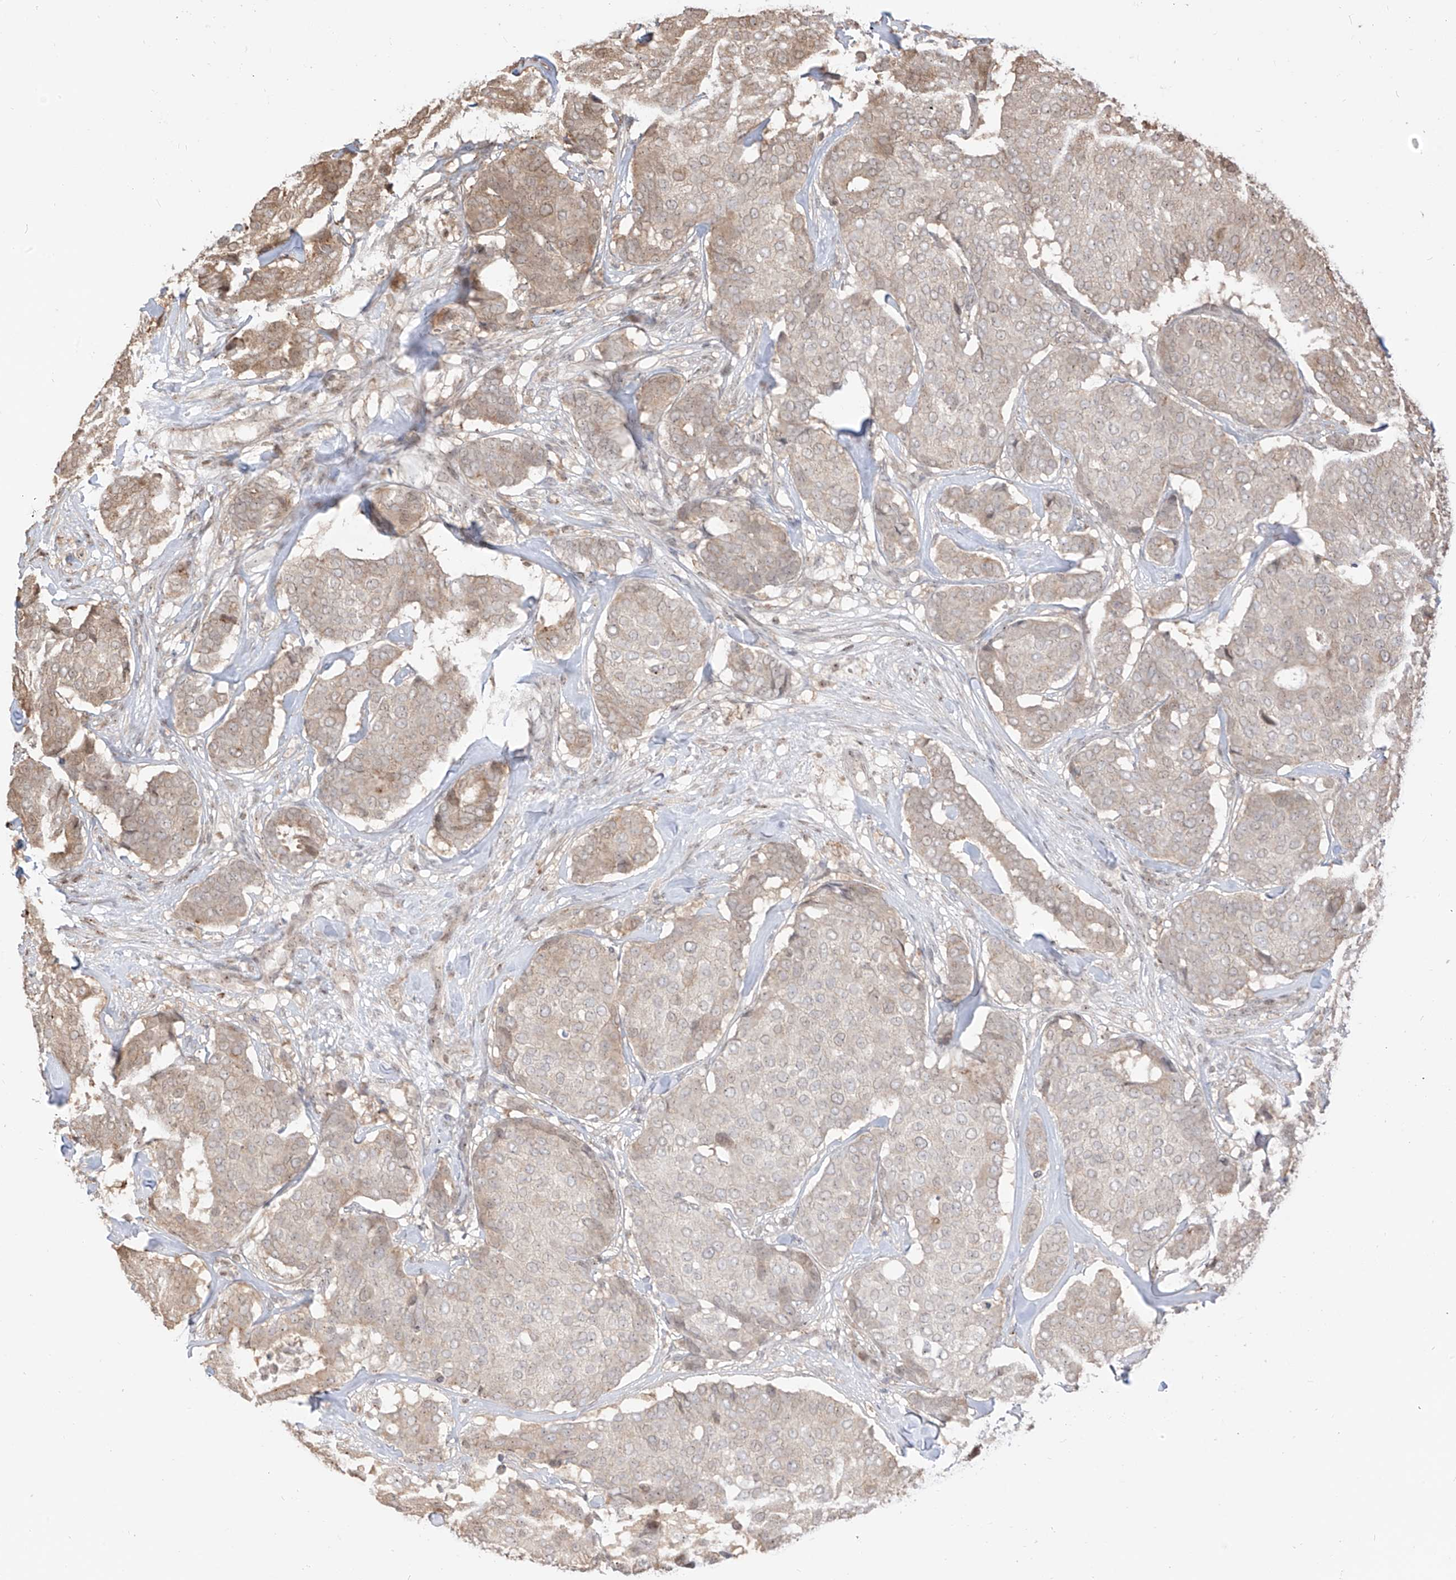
{"staining": {"intensity": "weak", "quantity": "25%-75%", "location": "cytoplasmic/membranous"}, "tissue": "breast cancer", "cell_type": "Tumor cells", "image_type": "cancer", "snomed": [{"axis": "morphology", "description": "Duct carcinoma"}, {"axis": "topography", "description": "Breast"}], "caption": "Protein positivity by immunohistochemistry (IHC) shows weak cytoplasmic/membranous positivity in approximately 25%-75% of tumor cells in breast cancer (intraductal carcinoma). The protein is stained brown, and the nuclei are stained in blue (DAB IHC with brightfield microscopy, high magnification).", "gene": "VMP1", "patient": {"sex": "female", "age": 75}}